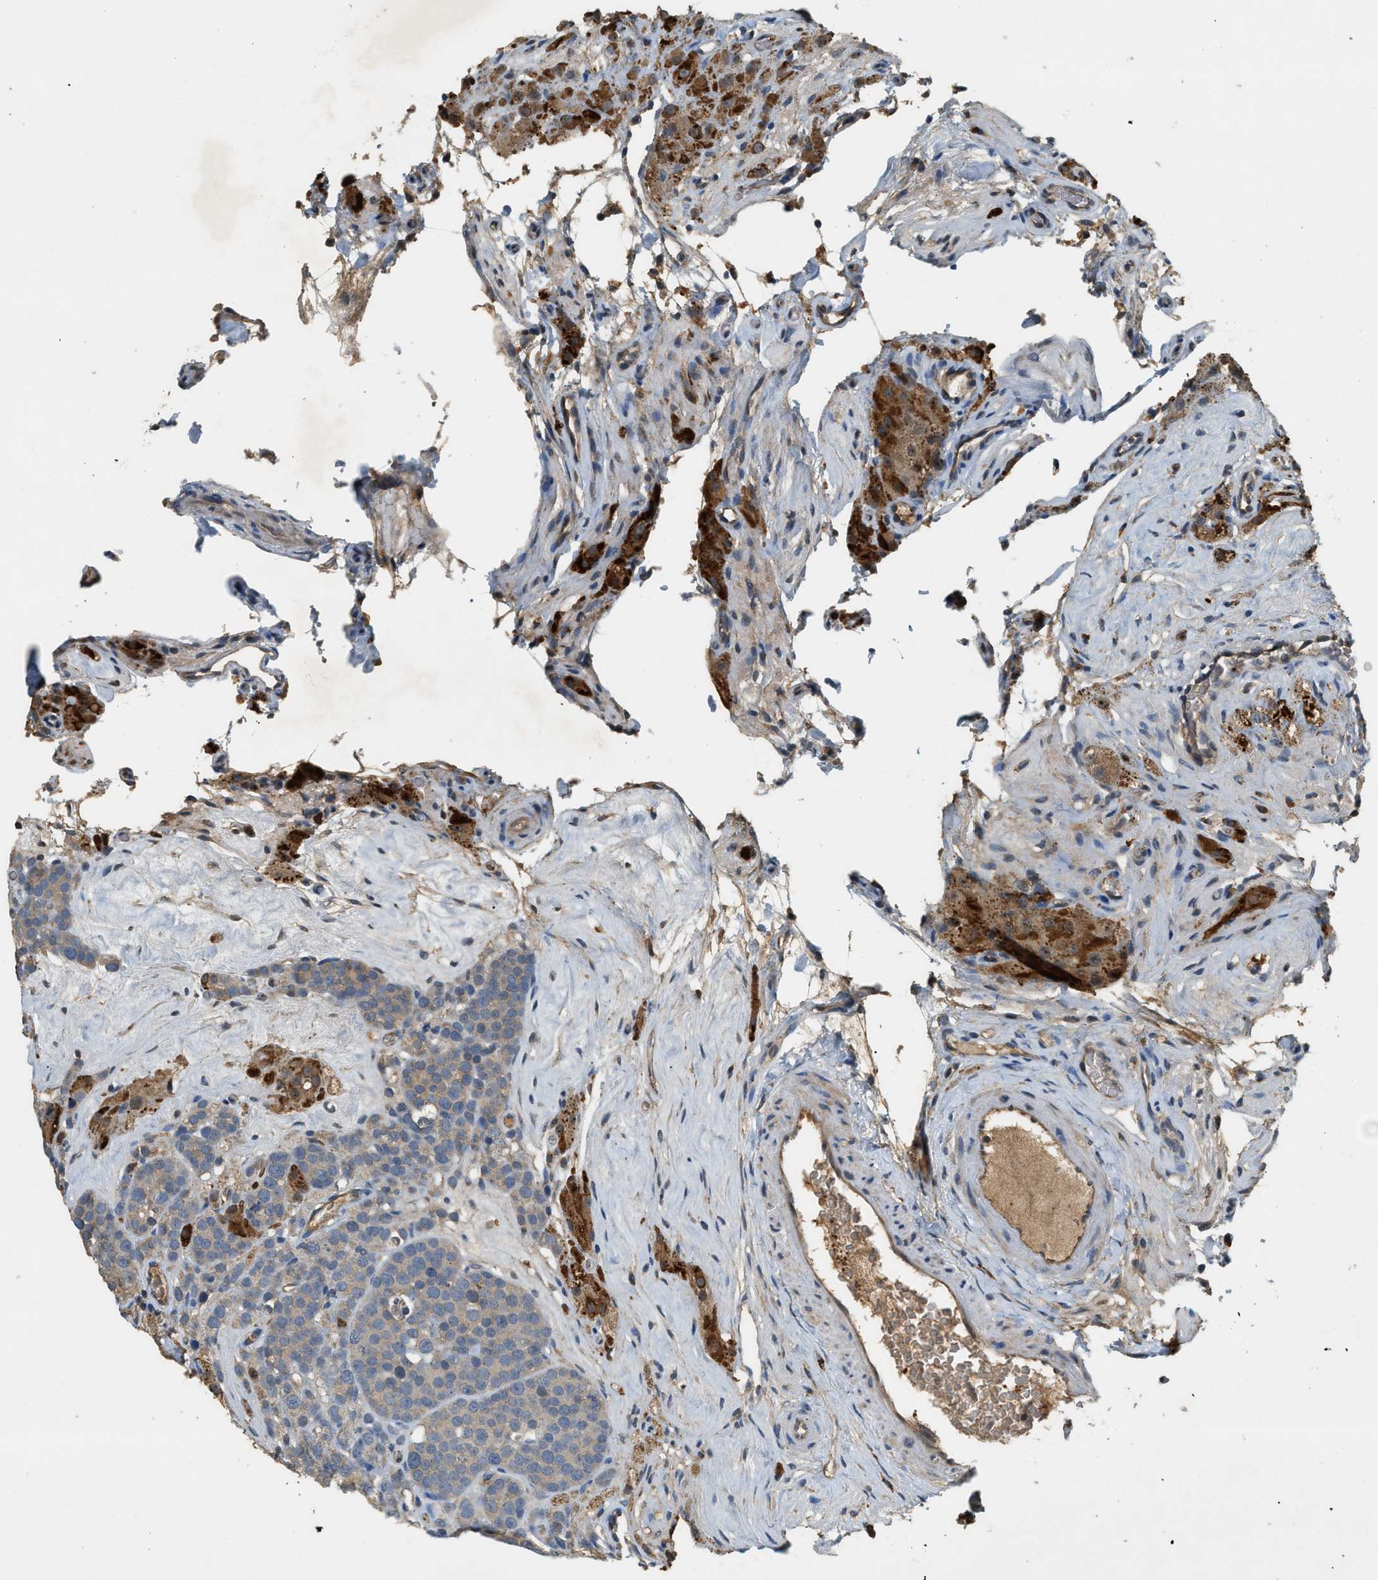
{"staining": {"intensity": "weak", "quantity": ">75%", "location": "cytoplasmic/membranous"}, "tissue": "testis cancer", "cell_type": "Tumor cells", "image_type": "cancer", "snomed": [{"axis": "morphology", "description": "Seminoma, NOS"}, {"axis": "topography", "description": "Testis"}], "caption": "Human testis cancer stained with a protein marker demonstrates weak staining in tumor cells.", "gene": "CFLAR", "patient": {"sex": "male", "age": 71}}